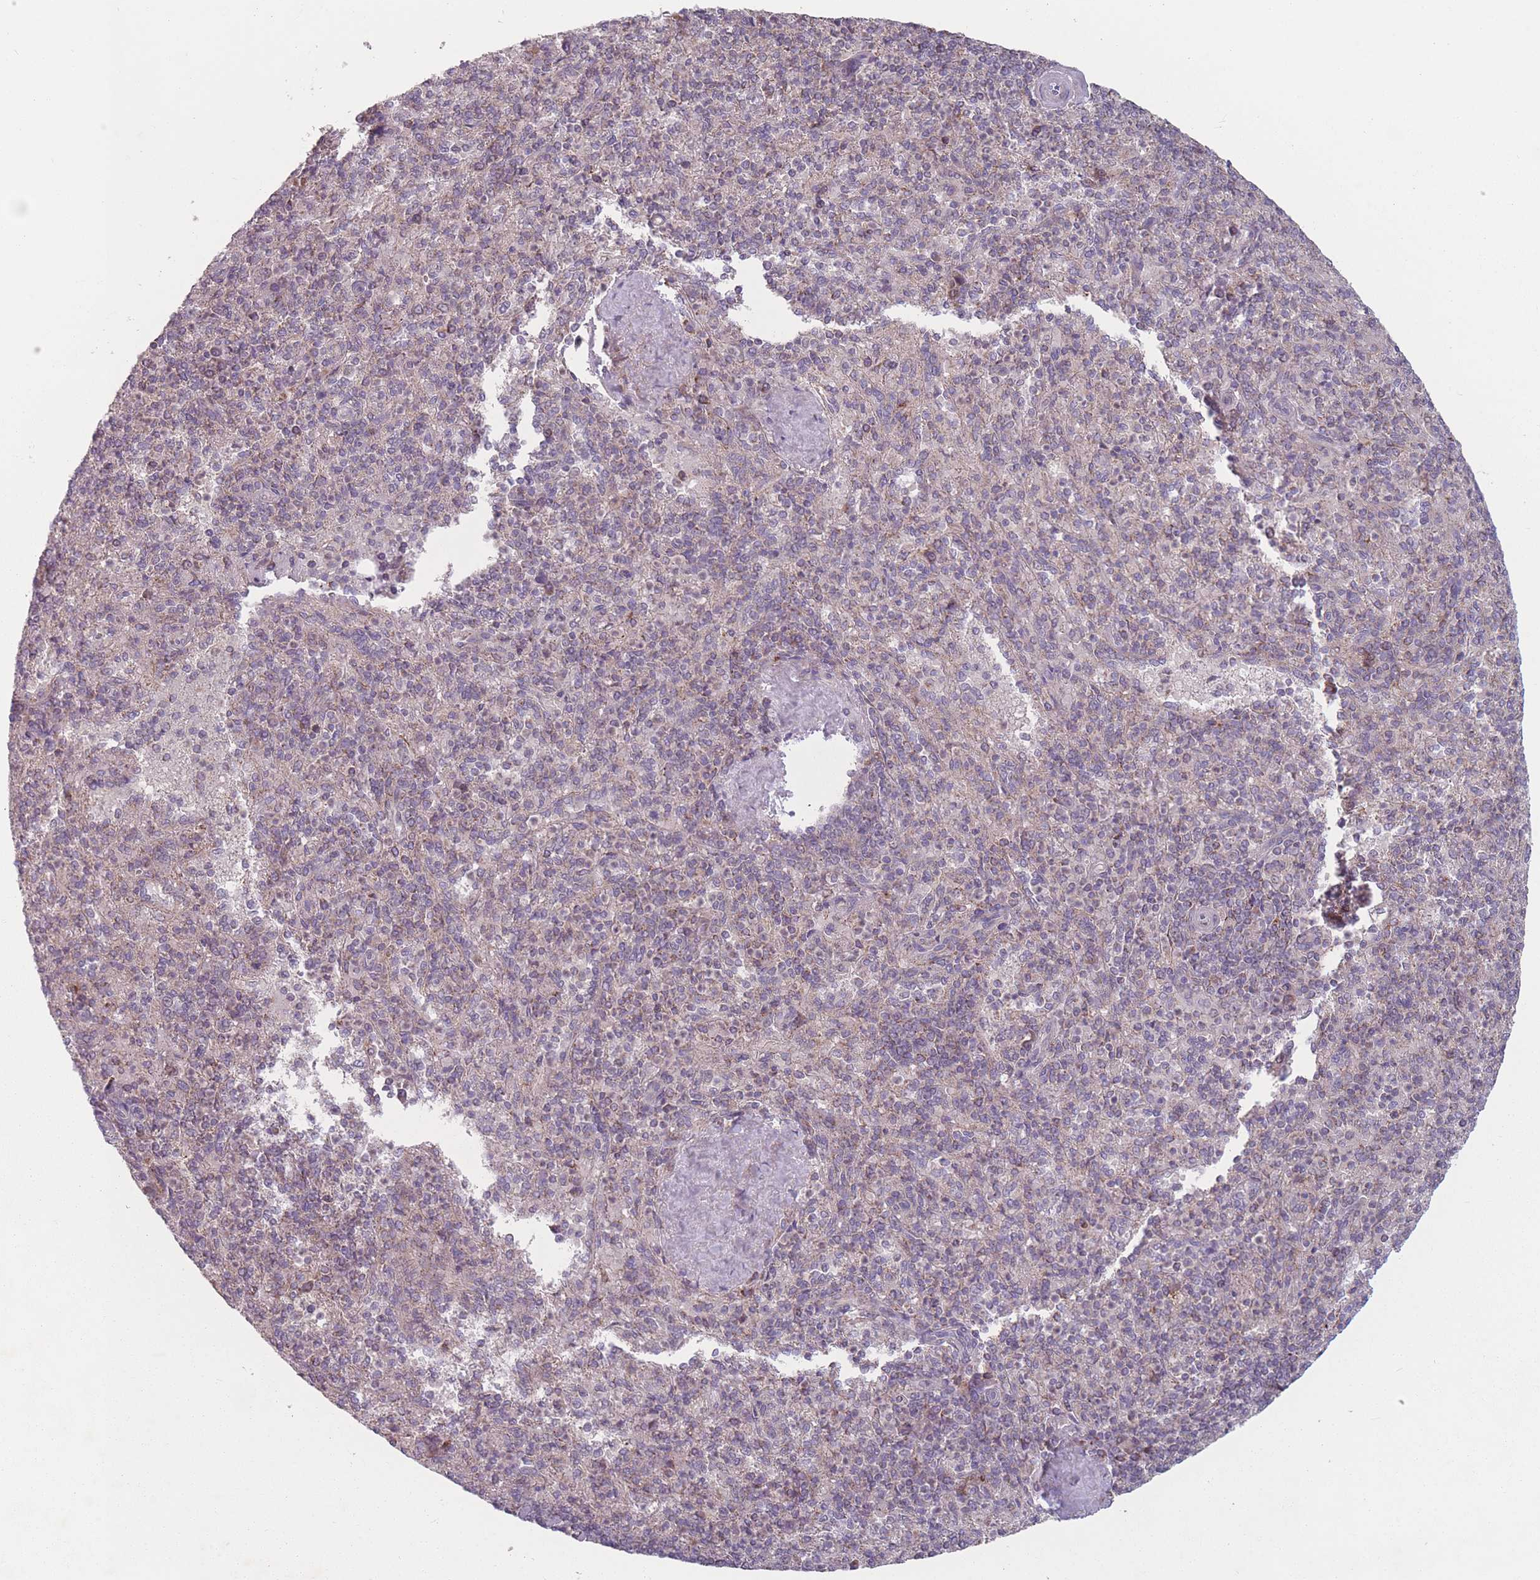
{"staining": {"intensity": "moderate", "quantity": "25%-75%", "location": "cytoplasmic/membranous"}, "tissue": "spleen", "cell_type": "Cells in red pulp", "image_type": "normal", "snomed": [{"axis": "morphology", "description": "Normal tissue, NOS"}, {"axis": "topography", "description": "Spleen"}], "caption": "A brown stain labels moderate cytoplasmic/membranous staining of a protein in cells in red pulp of benign human spleen.", "gene": "OR10Q1", "patient": {"sex": "male", "age": 82}}